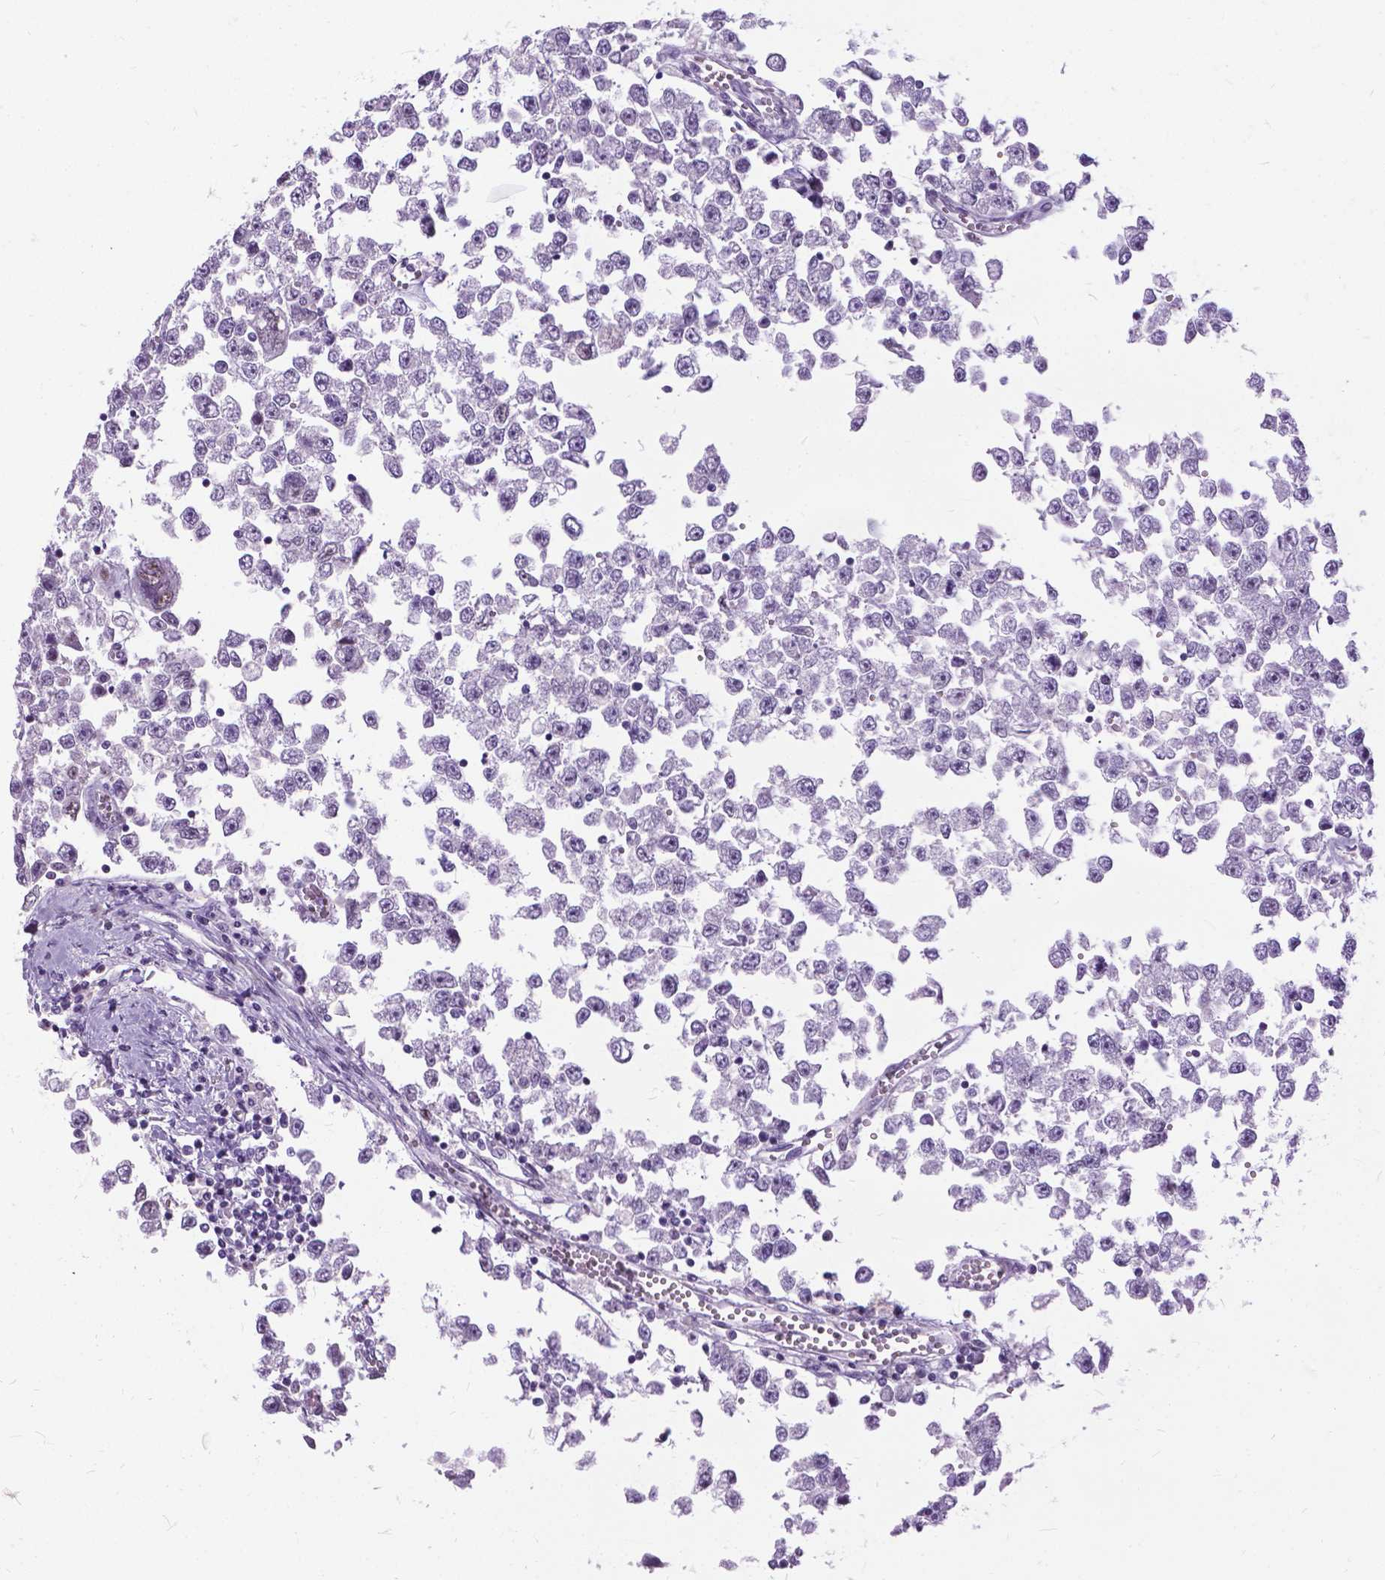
{"staining": {"intensity": "negative", "quantity": "none", "location": "none"}, "tissue": "testis cancer", "cell_type": "Tumor cells", "image_type": "cancer", "snomed": [{"axis": "morphology", "description": "Seminoma, NOS"}, {"axis": "topography", "description": "Testis"}], "caption": "An immunohistochemistry (IHC) image of testis cancer (seminoma) is shown. There is no staining in tumor cells of testis cancer (seminoma).", "gene": "PROB1", "patient": {"sex": "male", "age": 34}}